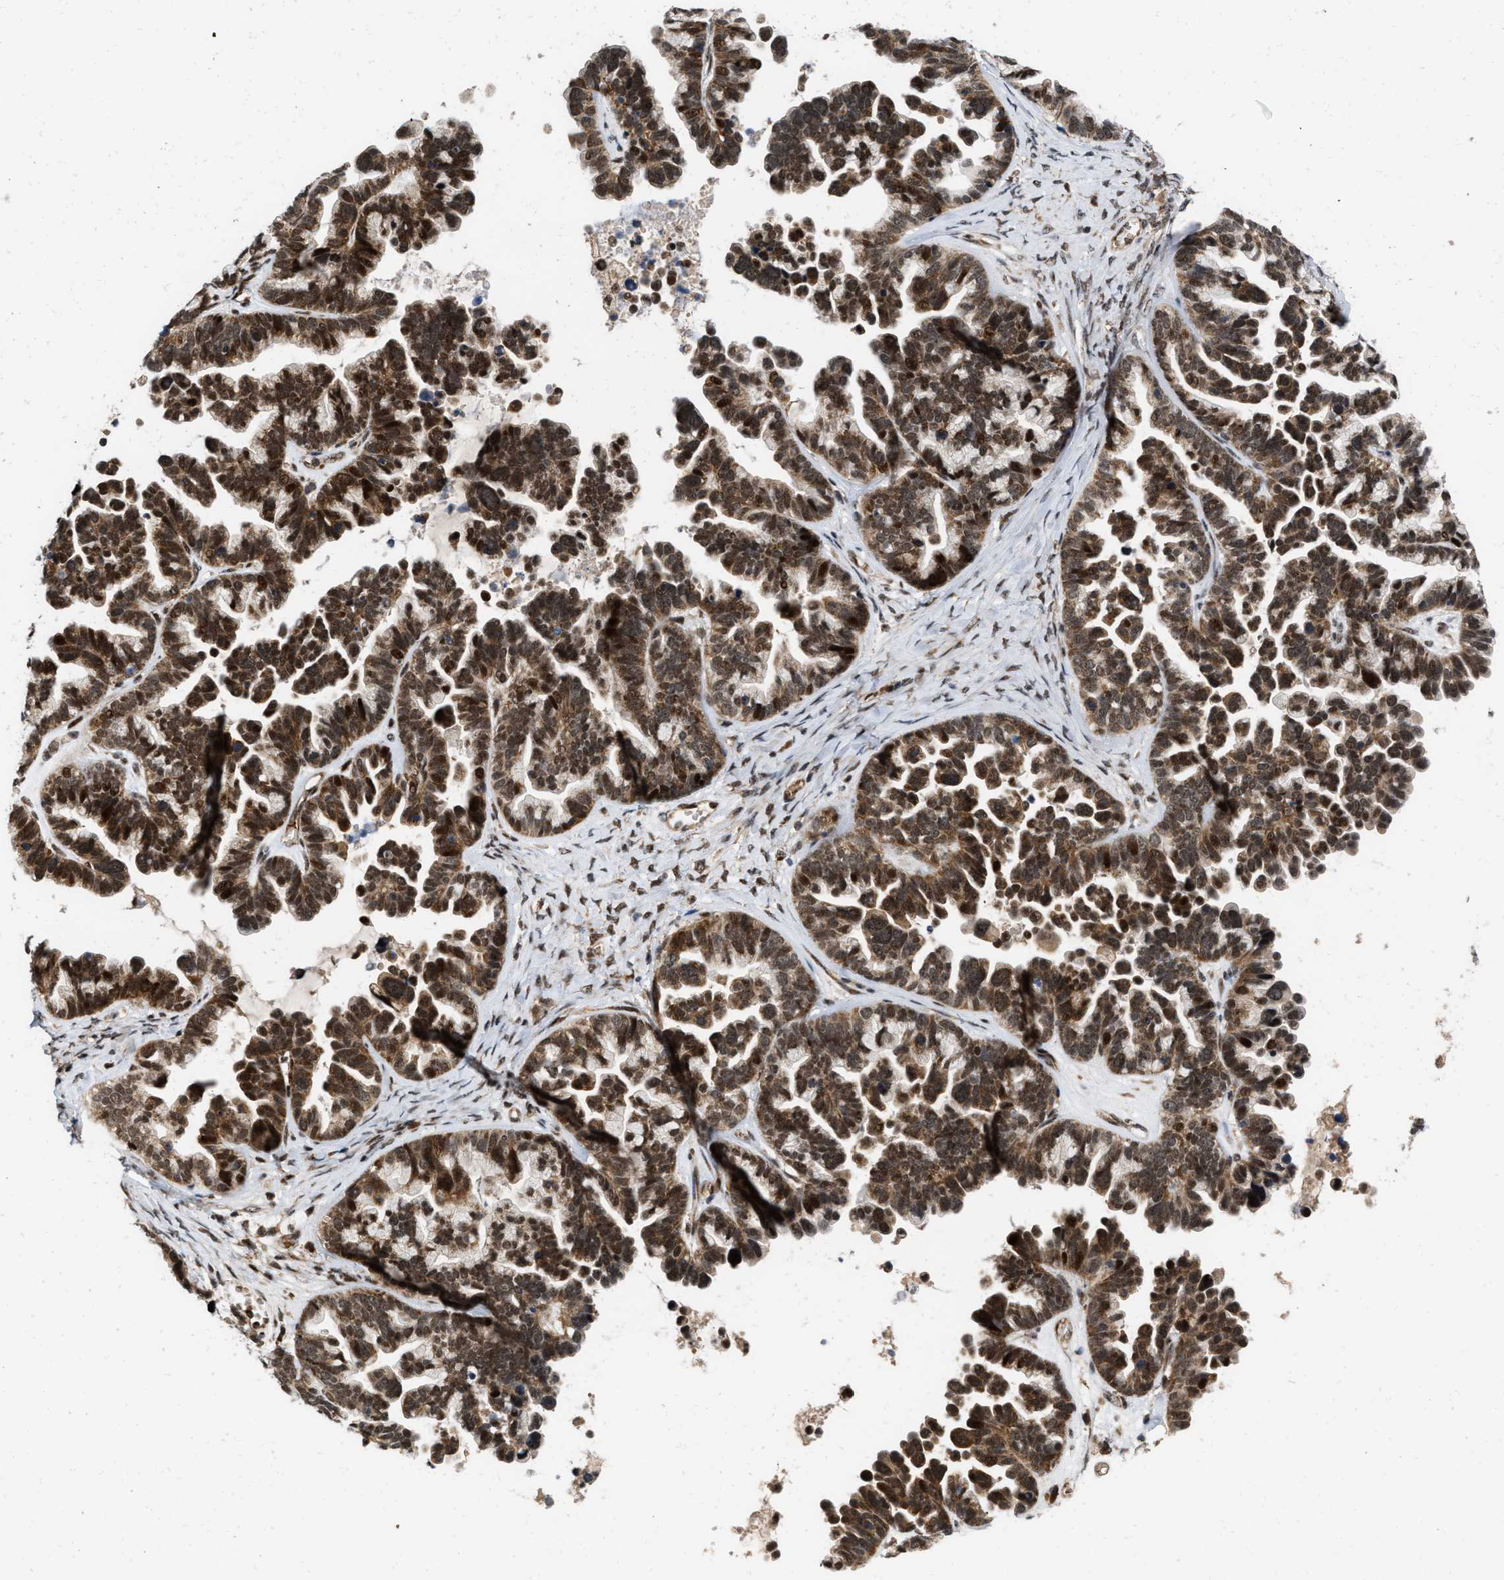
{"staining": {"intensity": "strong", "quantity": ">75%", "location": "cytoplasmic/membranous,nuclear"}, "tissue": "ovarian cancer", "cell_type": "Tumor cells", "image_type": "cancer", "snomed": [{"axis": "morphology", "description": "Cystadenocarcinoma, serous, NOS"}, {"axis": "topography", "description": "Ovary"}], "caption": "Immunohistochemical staining of serous cystadenocarcinoma (ovarian) shows high levels of strong cytoplasmic/membranous and nuclear protein staining in about >75% of tumor cells.", "gene": "ANKRD11", "patient": {"sex": "female", "age": 56}}